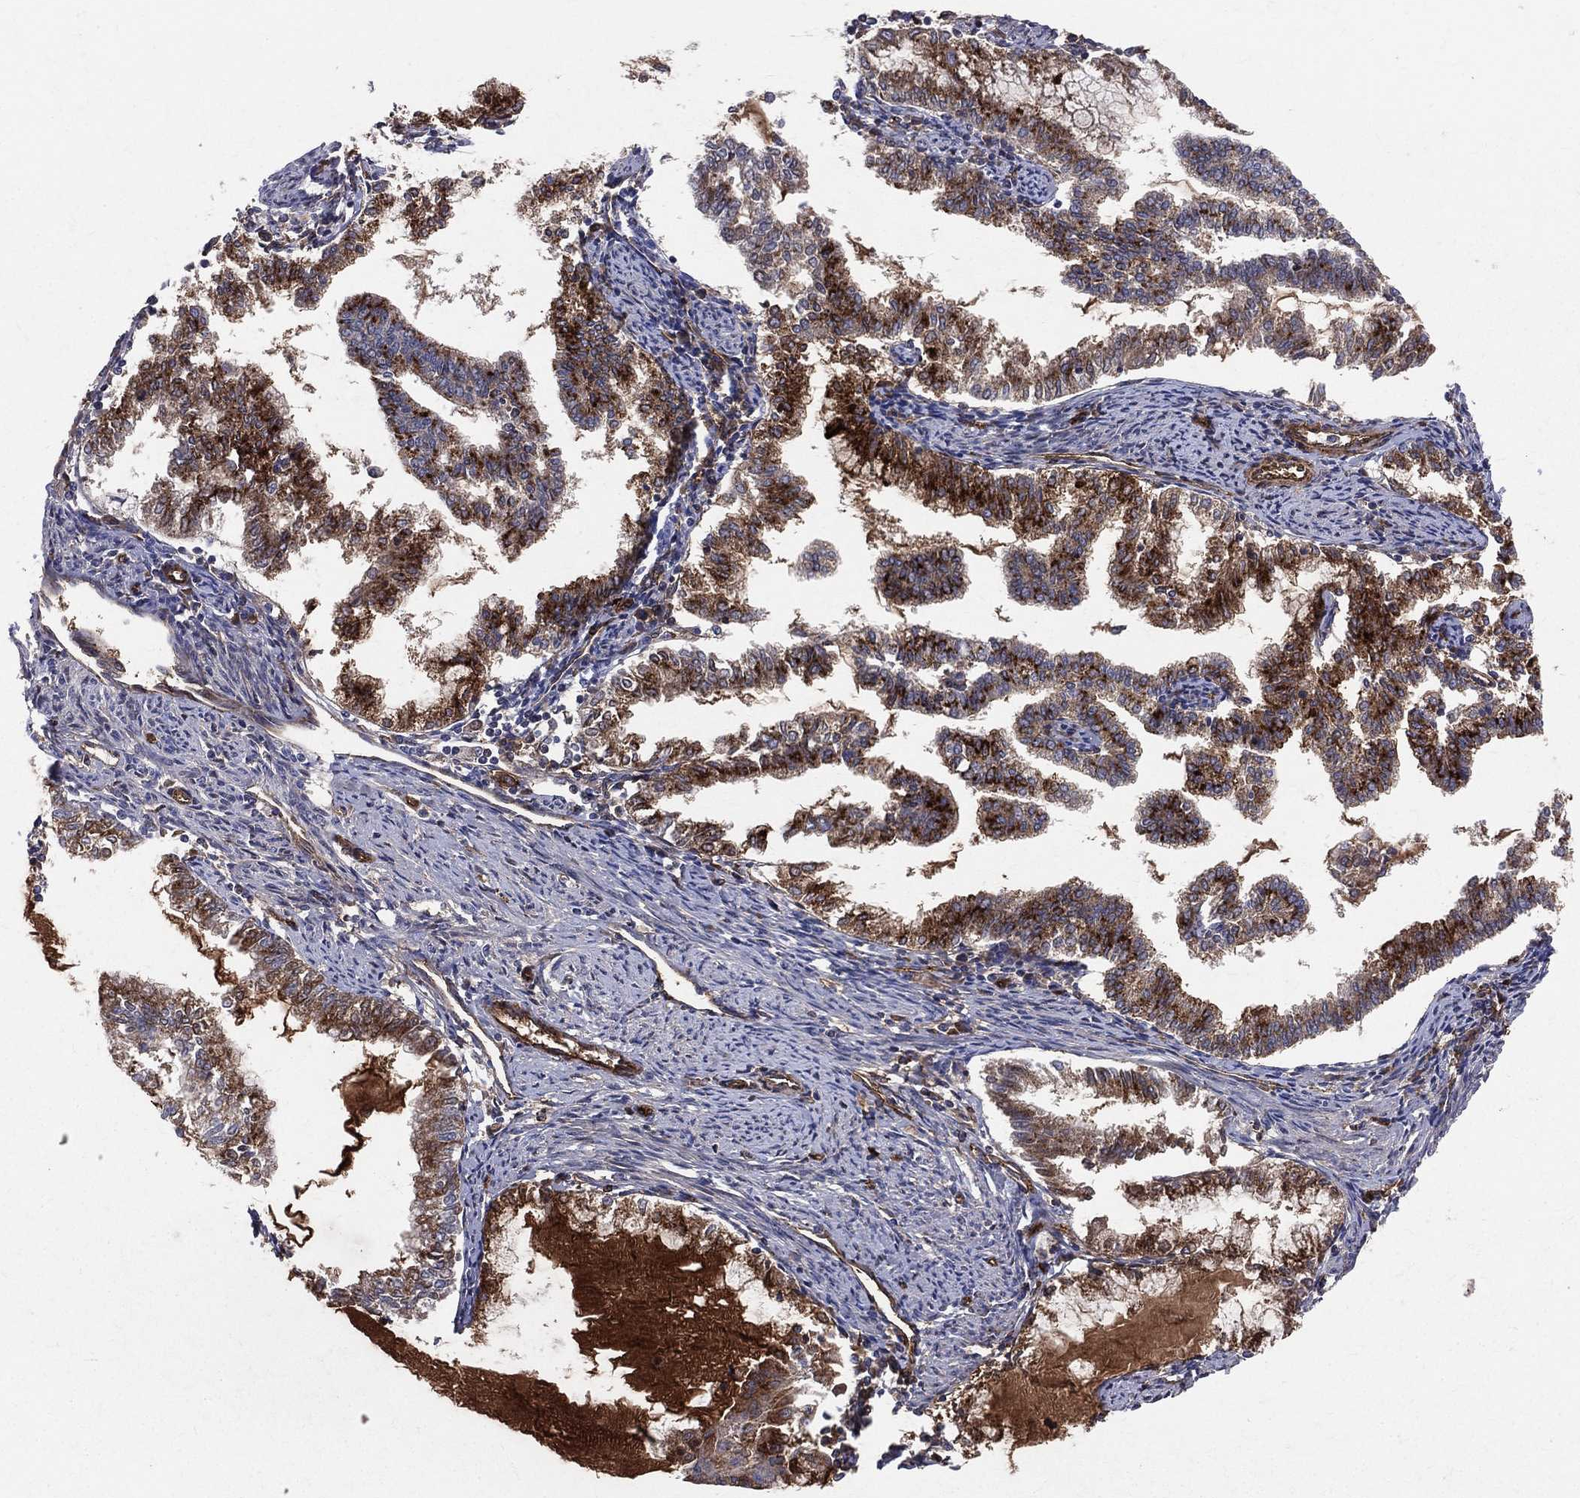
{"staining": {"intensity": "strong", "quantity": ">75%", "location": "cytoplasmic/membranous"}, "tissue": "endometrial cancer", "cell_type": "Tumor cells", "image_type": "cancer", "snomed": [{"axis": "morphology", "description": "Adenocarcinoma, NOS"}, {"axis": "topography", "description": "Endometrium"}], "caption": "DAB (3,3'-diaminobenzidine) immunohistochemical staining of endometrial cancer (adenocarcinoma) displays strong cytoplasmic/membranous protein positivity in about >75% of tumor cells. The staining was performed using DAB (3,3'-diaminobenzidine), with brown indicating positive protein expression. Nuclei are stained blue with hematoxylin.", "gene": "ENTPD1", "patient": {"sex": "female", "age": 79}}